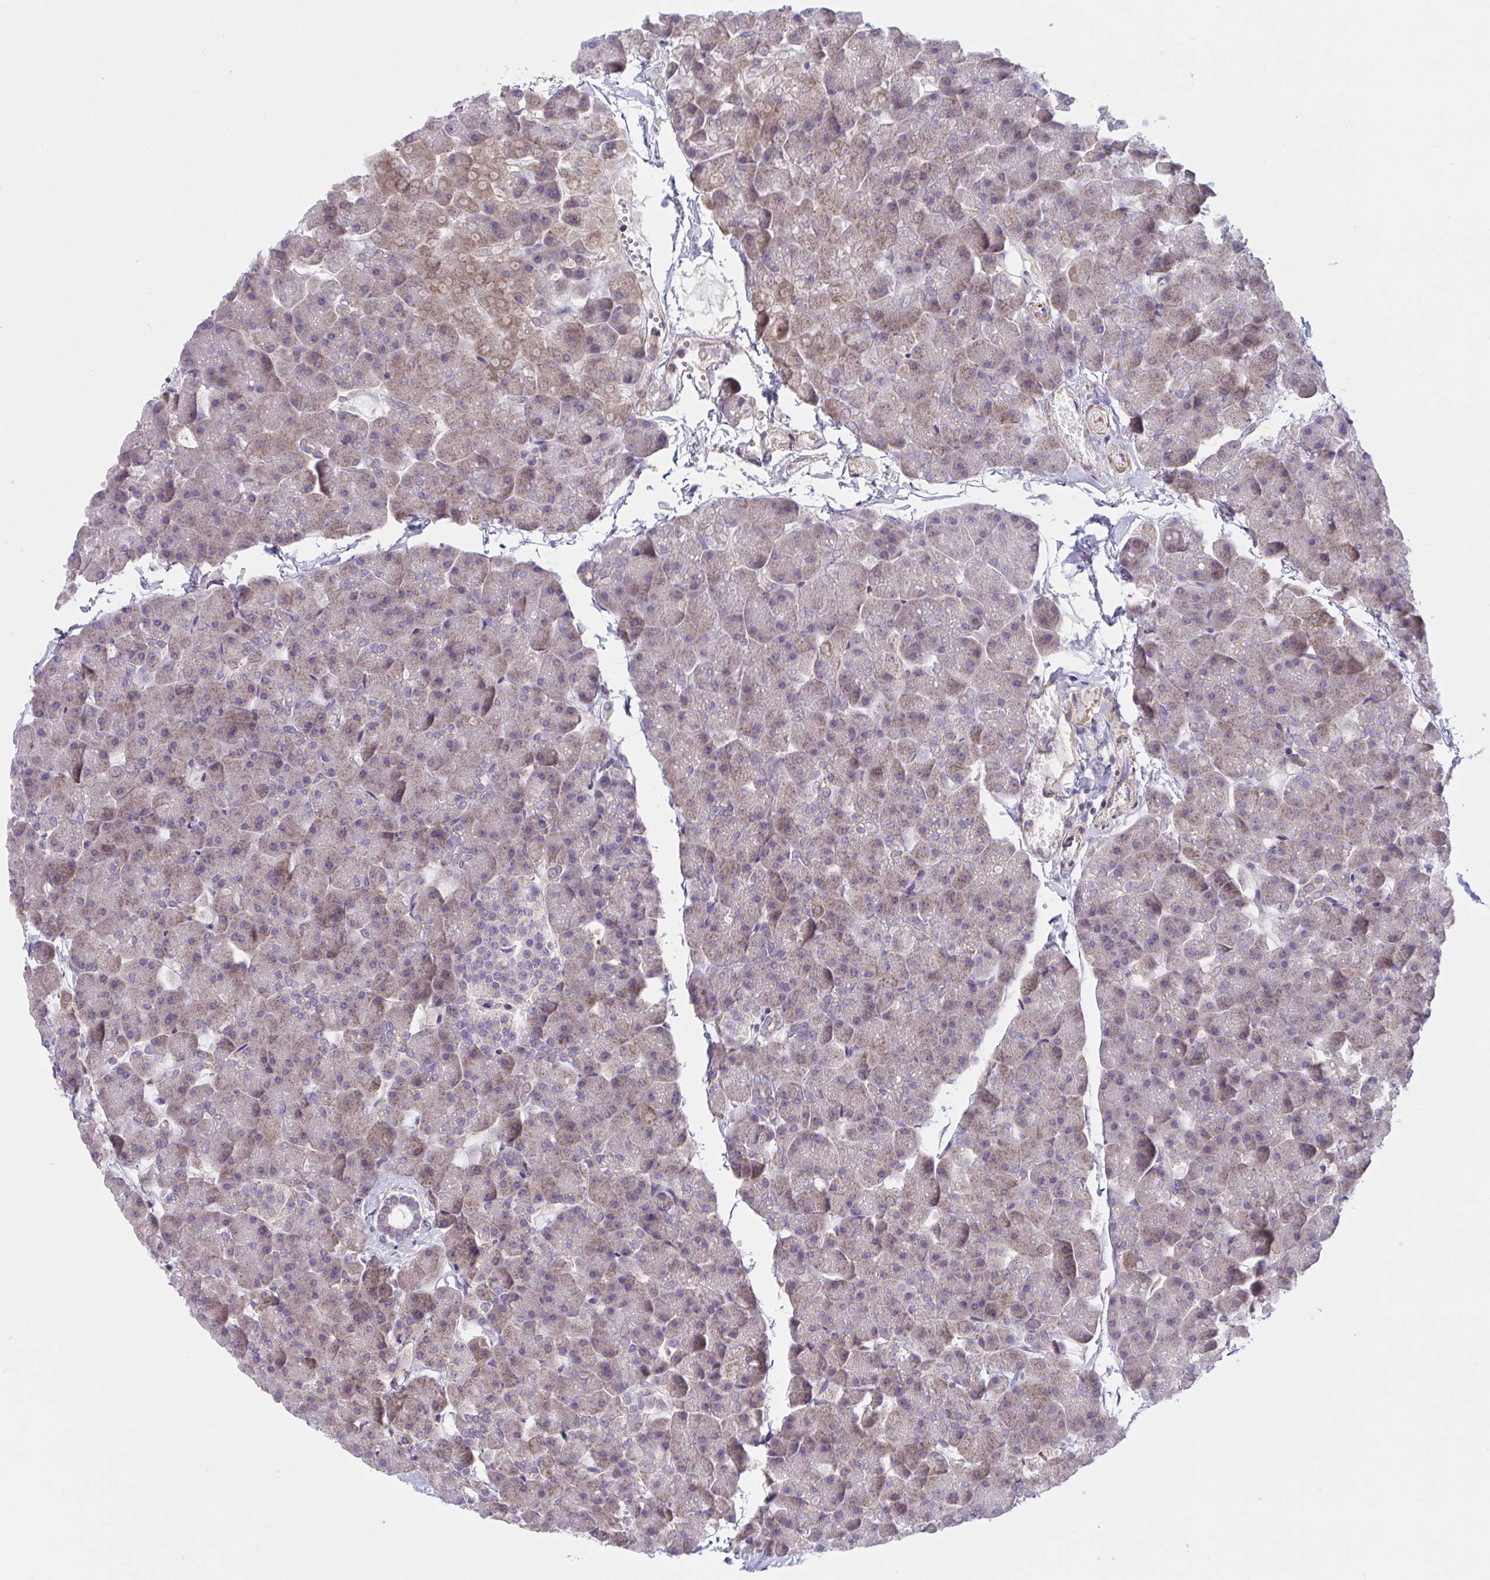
{"staining": {"intensity": "weak", "quantity": "25%-75%", "location": "cytoplasmic/membranous"}, "tissue": "pancreas", "cell_type": "Exocrine glandular cells", "image_type": "normal", "snomed": [{"axis": "morphology", "description": "Normal tissue, NOS"}, {"axis": "topography", "description": "Pancreas"}], "caption": "Protein expression analysis of benign pancreas exhibits weak cytoplasmic/membranous positivity in approximately 25%-75% of exocrine glandular cells. Using DAB (brown) and hematoxylin (blue) stains, captured at high magnification using brightfield microscopy.", "gene": "WNT9B", "patient": {"sex": "male", "age": 35}}